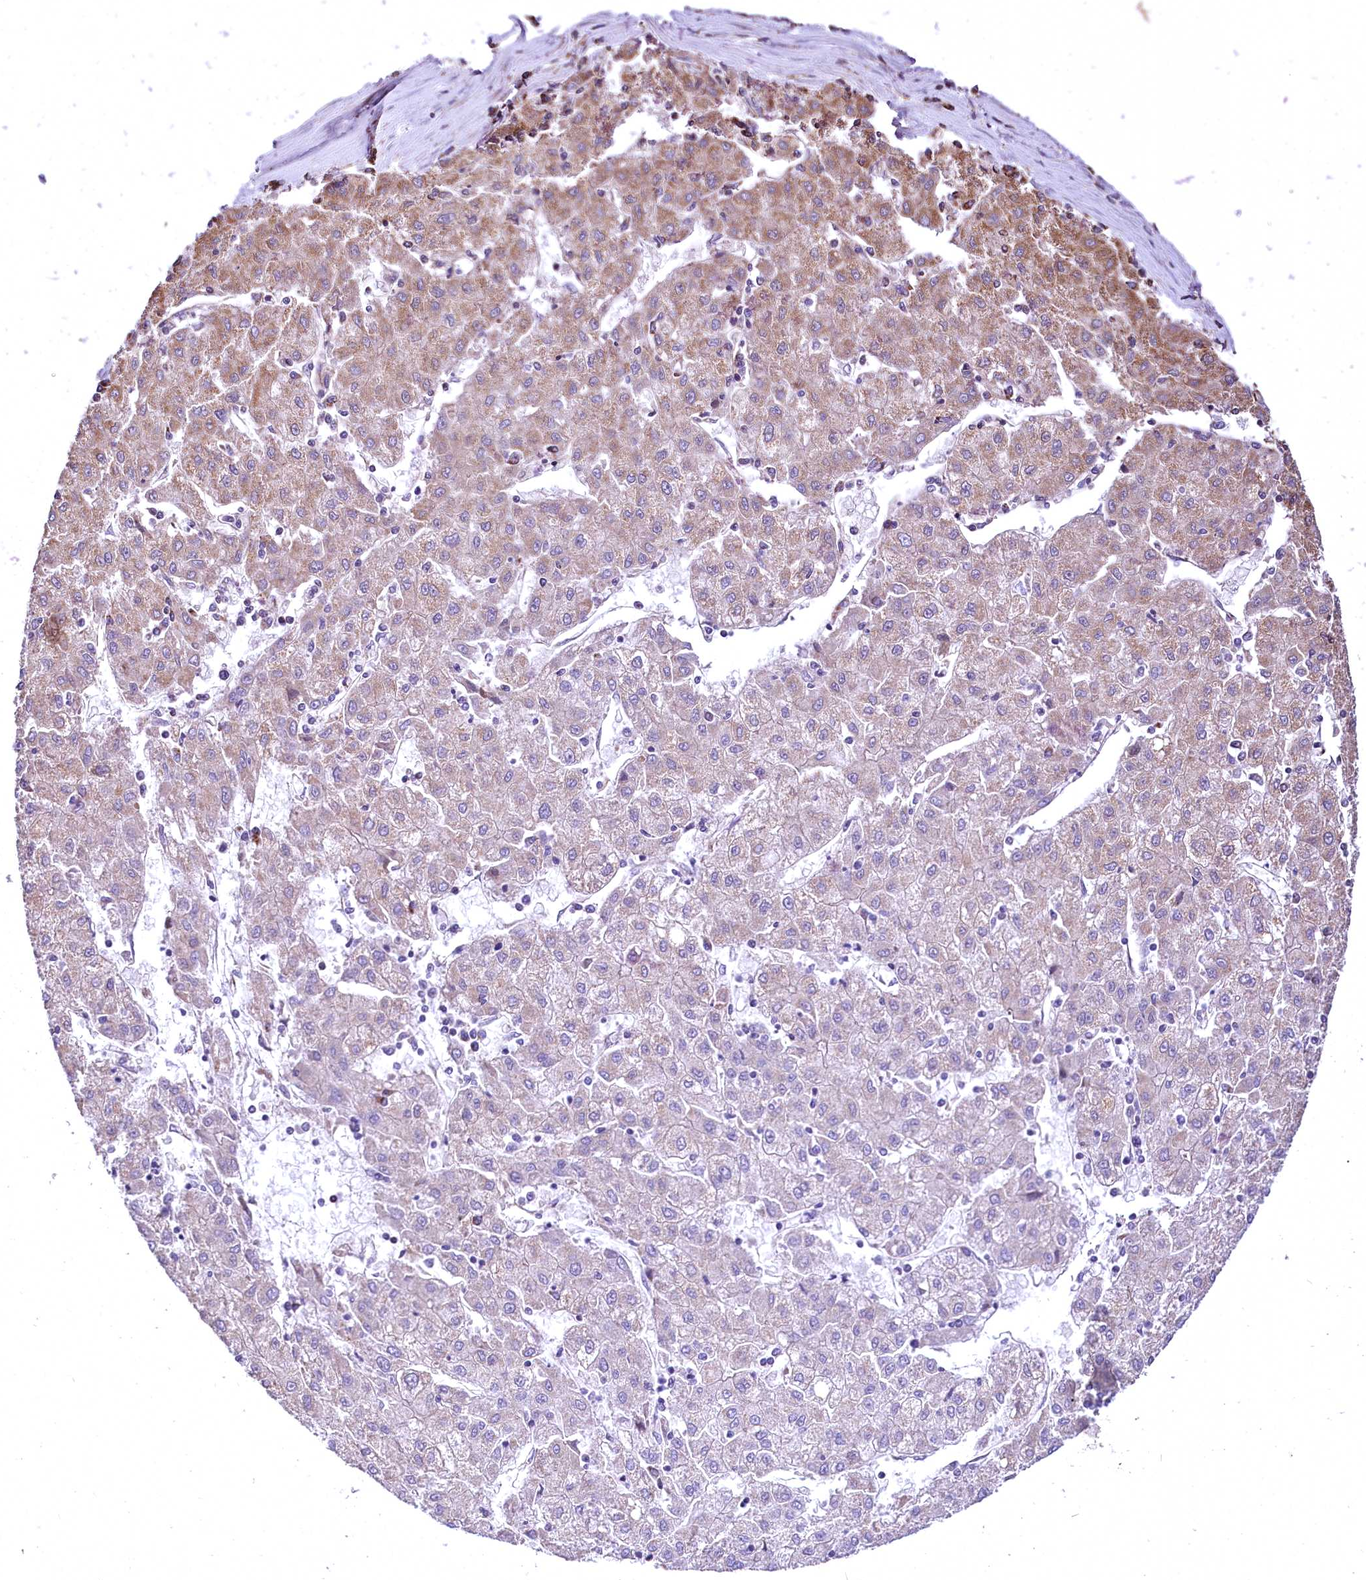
{"staining": {"intensity": "moderate", "quantity": "<25%", "location": "cytoplasmic/membranous"}, "tissue": "liver cancer", "cell_type": "Tumor cells", "image_type": "cancer", "snomed": [{"axis": "morphology", "description": "Carcinoma, Hepatocellular, NOS"}, {"axis": "topography", "description": "Liver"}], "caption": "A histopathology image showing moderate cytoplasmic/membranous staining in about <25% of tumor cells in hepatocellular carcinoma (liver), as visualized by brown immunohistochemical staining.", "gene": "NUDT15", "patient": {"sex": "male", "age": 72}}